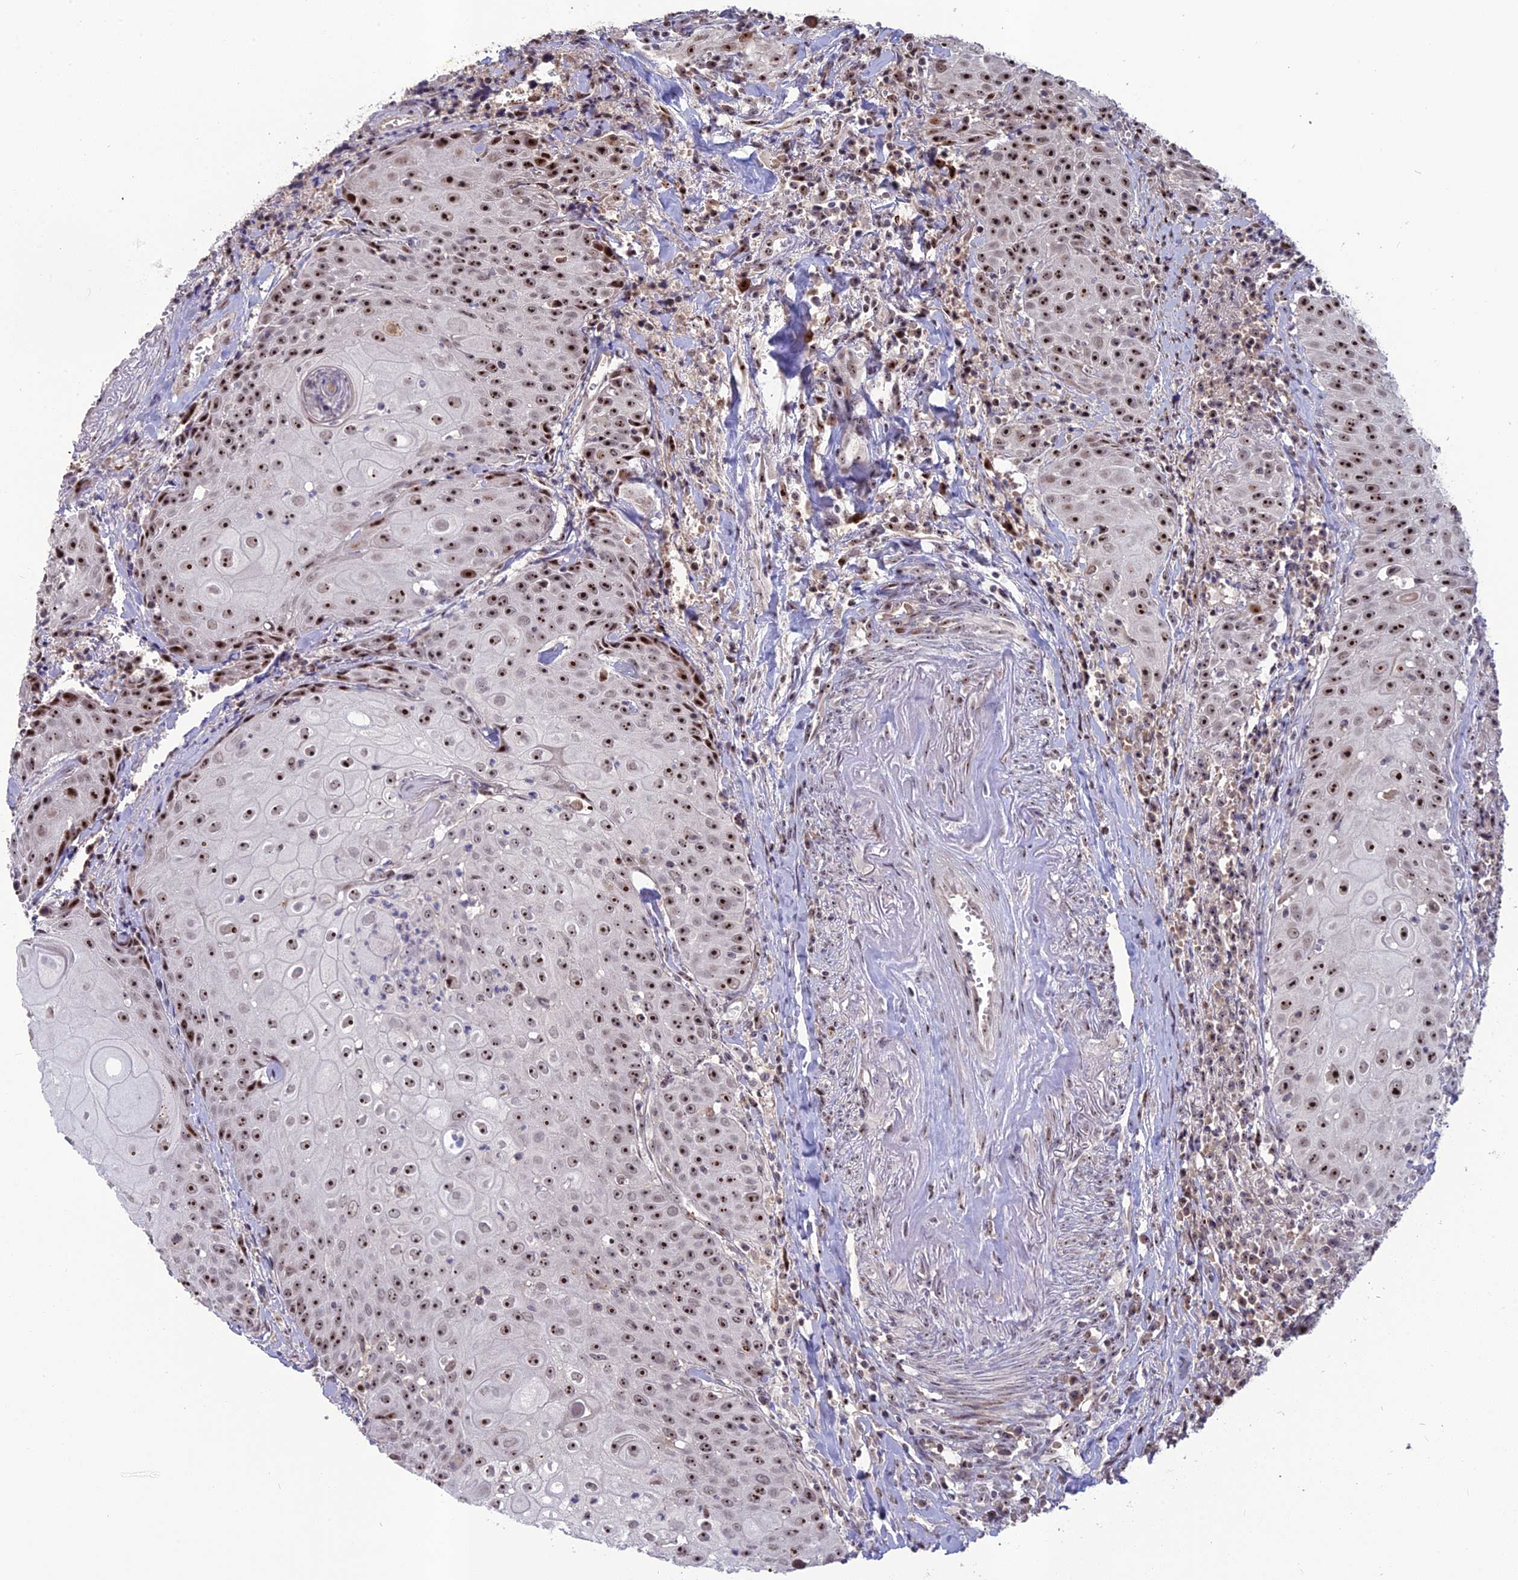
{"staining": {"intensity": "strong", "quantity": ">75%", "location": "nuclear"}, "tissue": "head and neck cancer", "cell_type": "Tumor cells", "image_type": "cancer", "snomed": [{"axis": "morphology", "description": "Squamous cell carcinoma, NOS"}, {"axis": "topography", "description": "Oral tissue"}, {"axis": "topography", "description": "Head-Neck"}], "caption": "The immunohistochemical stain highlights strong nuclear positivity in tumor cells of squamous cell carcinoma (head and neck) tissue.", "gene": "FAM131A", "patient": {"sex": "female", "age": 82}}